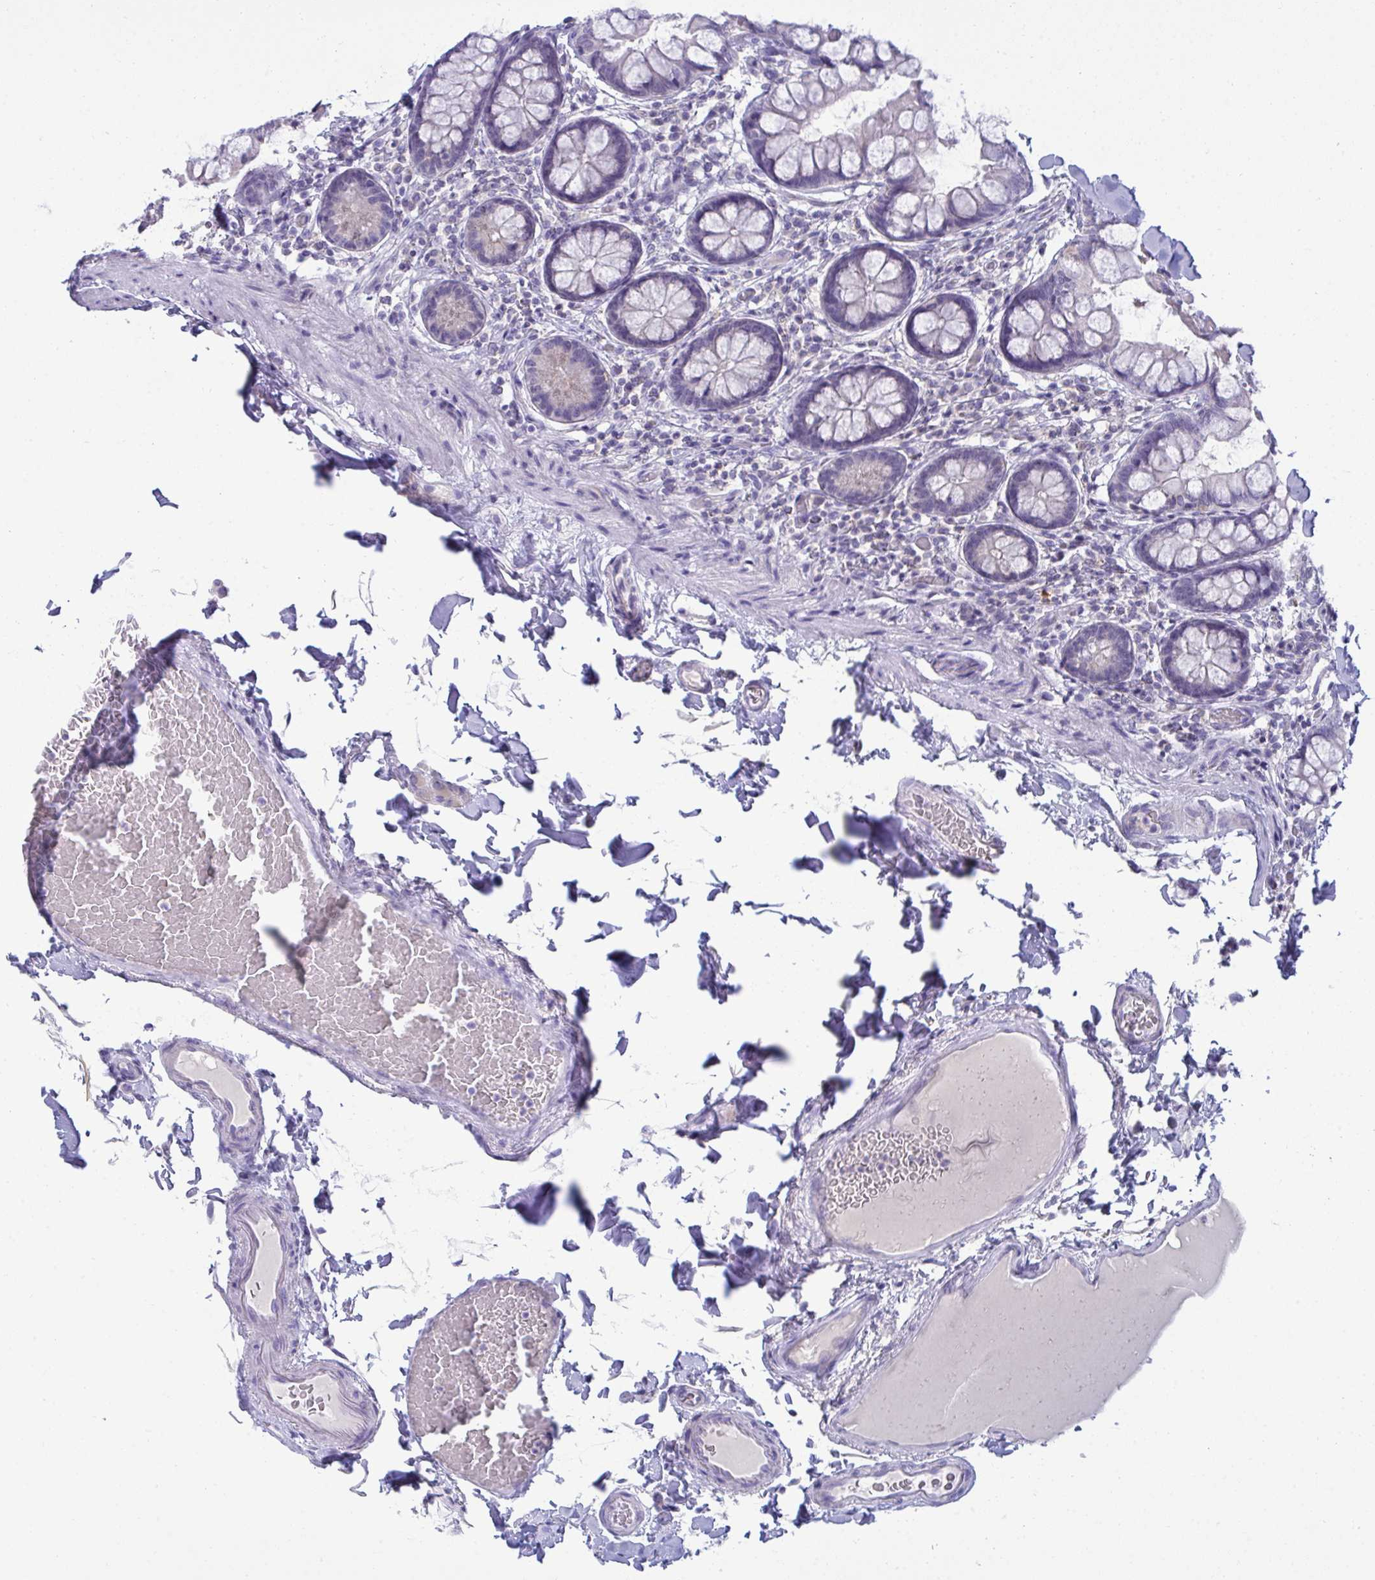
{"staining": {"intensity": "weak", "quantity": "<25%", "location": "cytoplasmic/membranous"}, "tissue": "small intestine", "cell_type": "Glandular cells", "image_type": "normal", "snomed": [{"axis": "morphology", "description": "Normal tissue, NOS"}, {"axis": "topography", "description": "Small intestine"}], "caption": "This is an immunohistochemistry image of normal small intestine. There is no expression in glandular cells.", "gene": "RANBP2", "patient": {"sex": "male", "age": 70}}